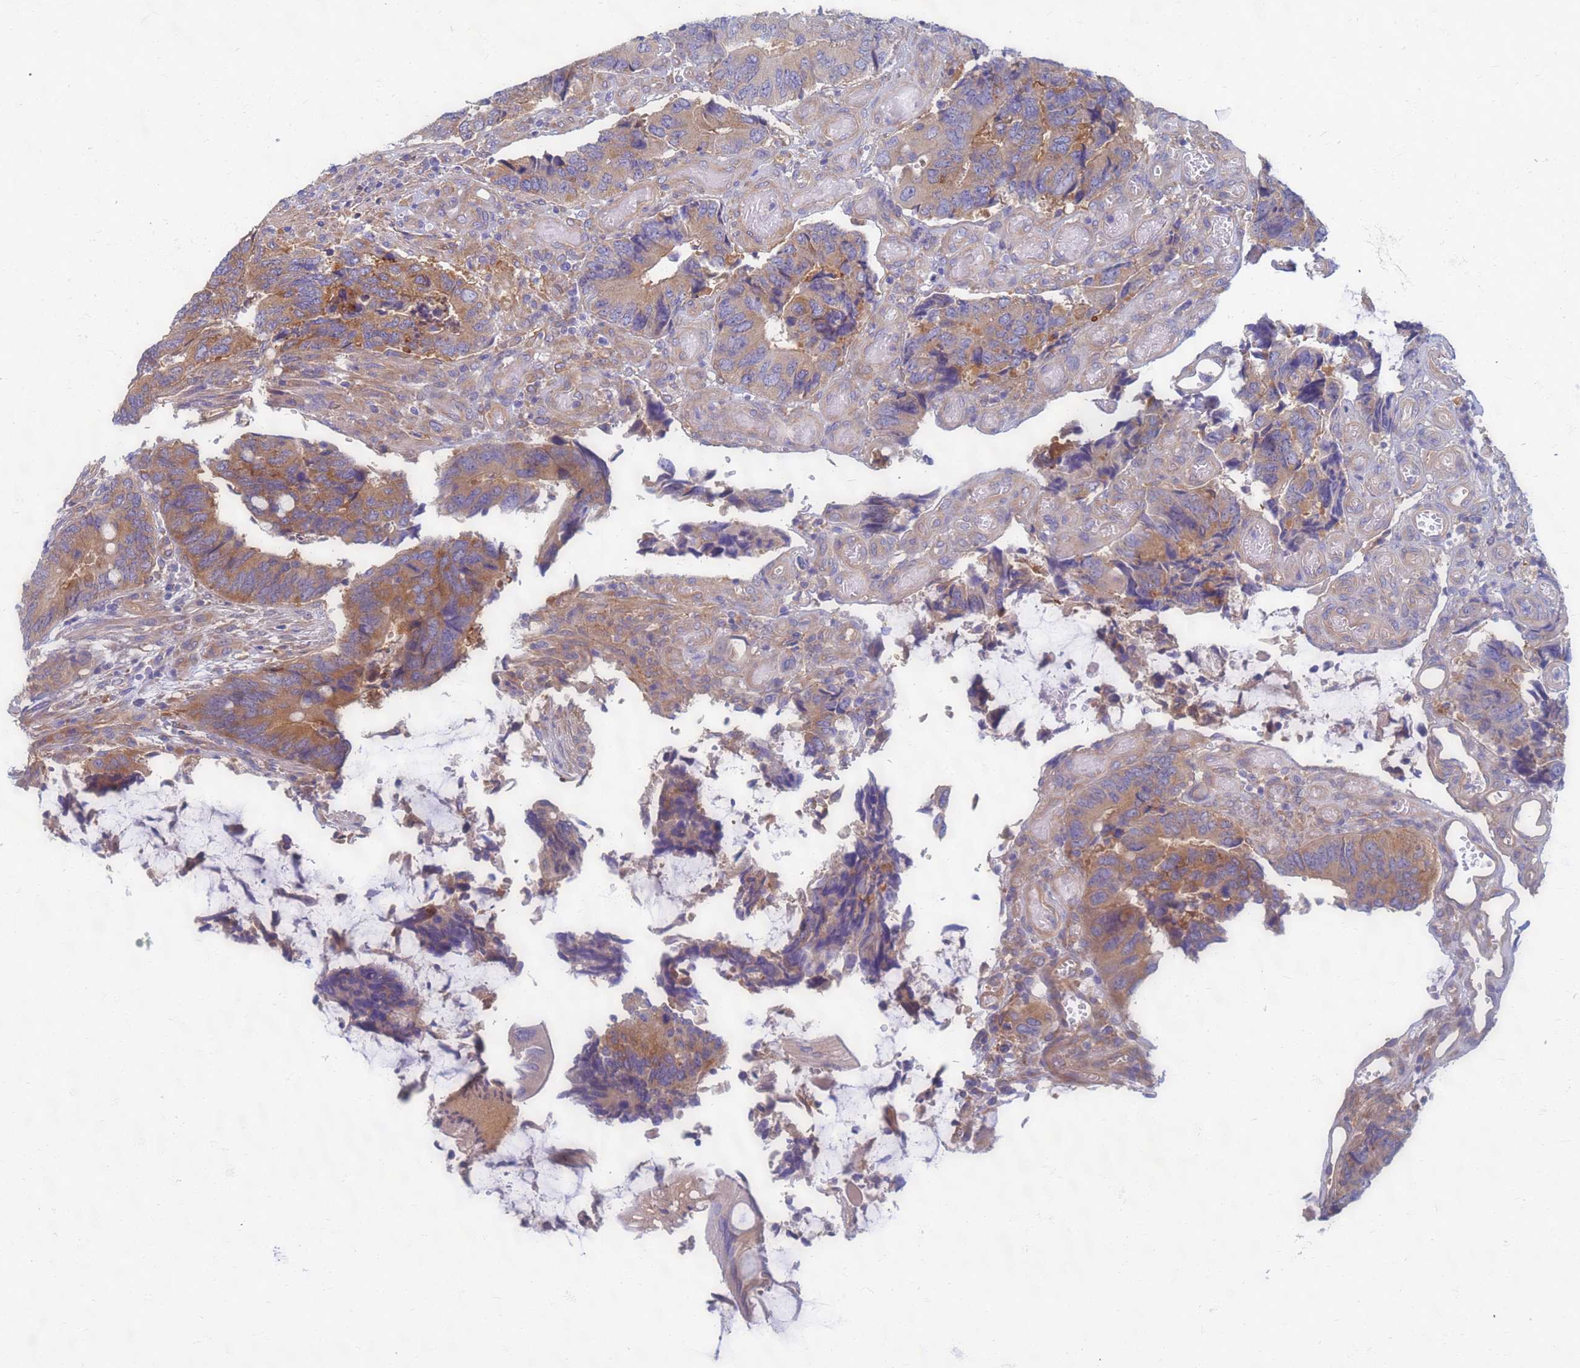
{"staining": {"intensity": "moderate", "quantity": "25%-75%", "location": "cytoplasmic/membranous"}, "tissue": "colorectal cancer", "cell_type": "Tumor cells", "image_type": "cancer", "snomed": [{"axis": "morphology", "description": "Adenocarcinoma, NOS"}, {"axis": "topography", "description": "Colon"}], "caption": "The image reveals a brown stain indicating the presence of a protein in the cytoplasmic/membranous of tumor cells in colorectal cancer.", "gene": "EEA1", "patient": {"sex": "male", "age": 87}}